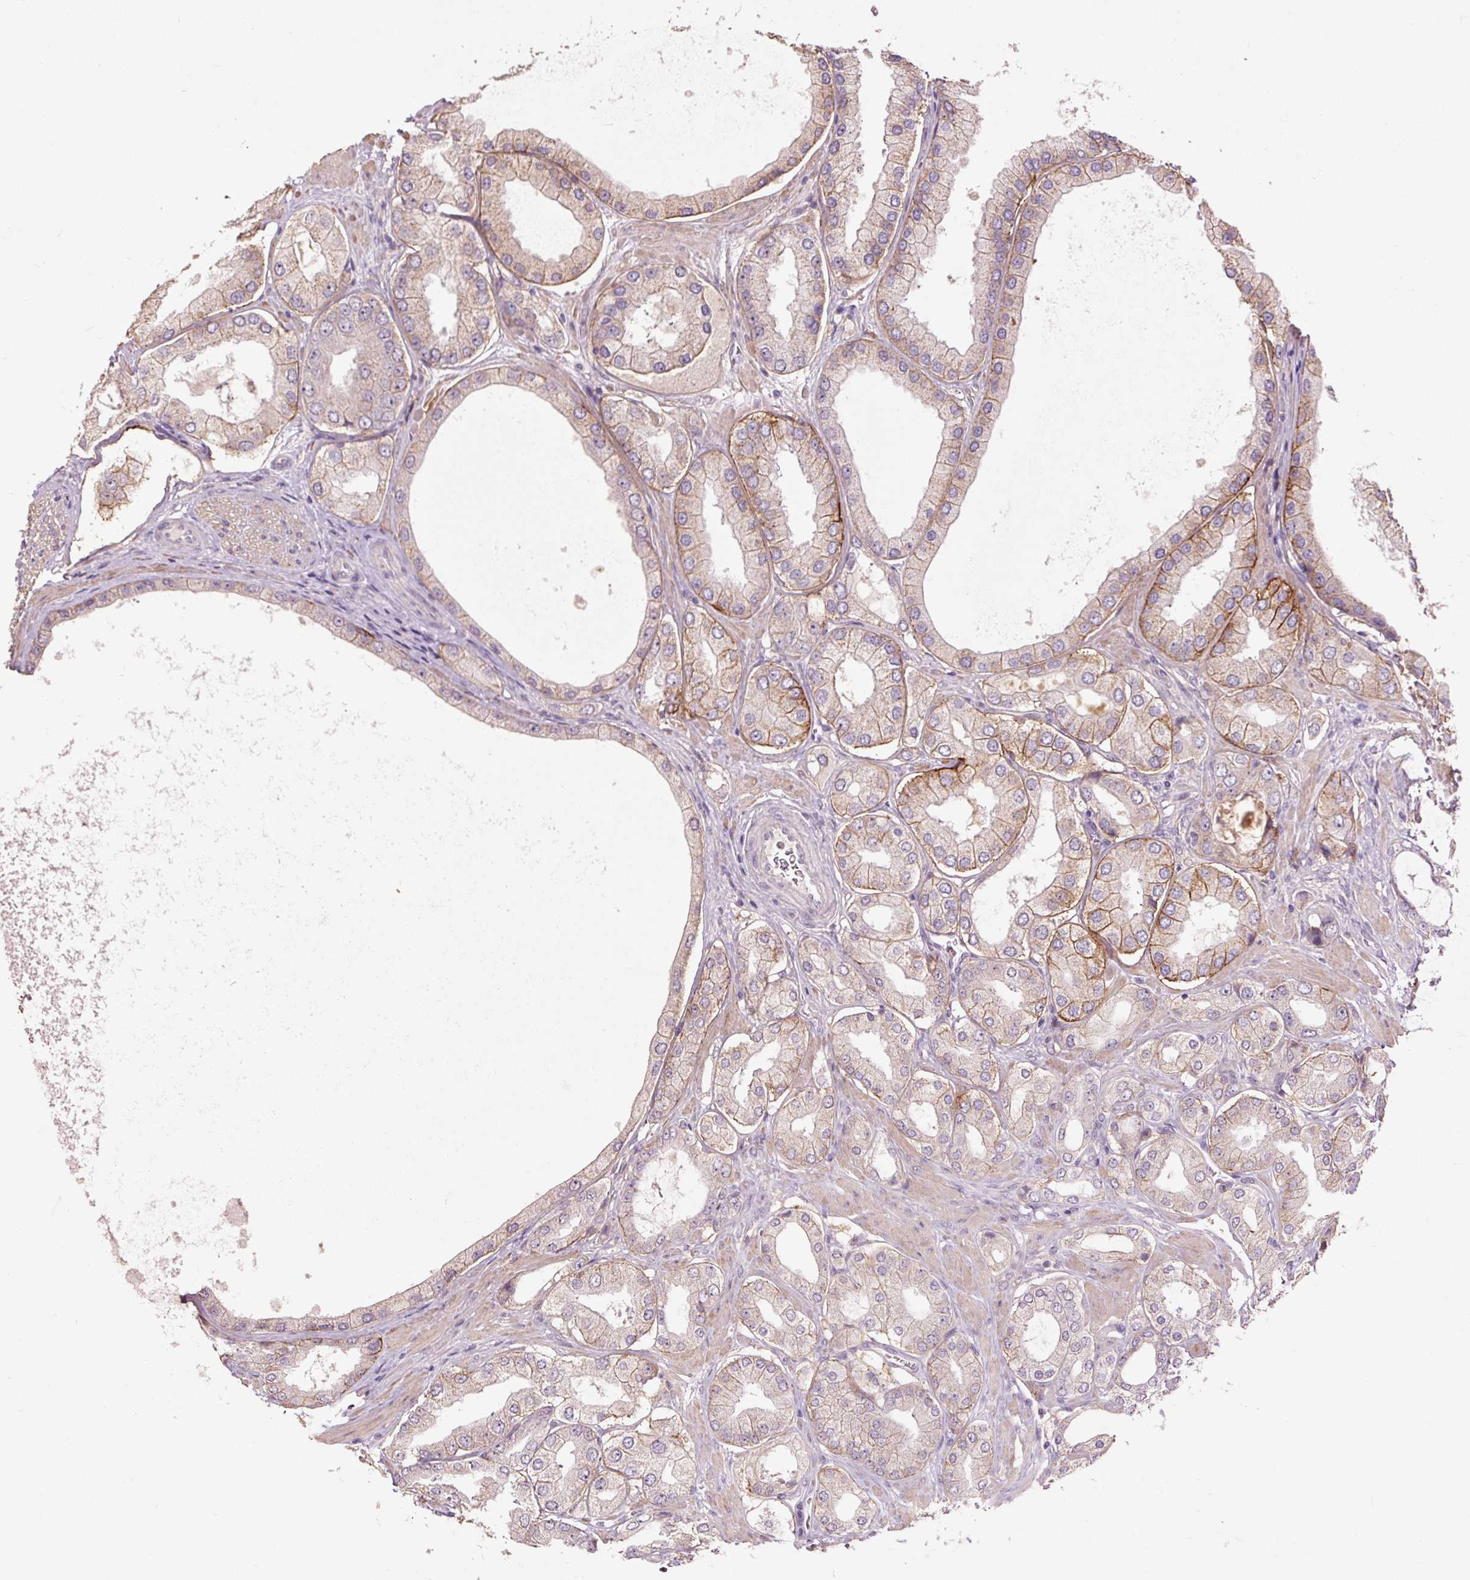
{"staining": {"intensity": "moderate", "quantity": "<25%", "location": "cytoplasmic/membranous"}, "tissue": "prostate cancer", "cell_type": "Tumor cells", "image_type": "cancer", "snomed": [{"axis": "morphology", "description": "Adenocarcinoma, Low grade"}, {"axis": "topography", "description": "Prostate"}], "caption": "Protein positivity by IHC shows moderate cytoplasmic/membranous positivity in about <25% of tumor cells in prostate low-grade adenocarcinoma.", "gene": "SLC1A4", "patient": {"sex": "male", "age": 42}}